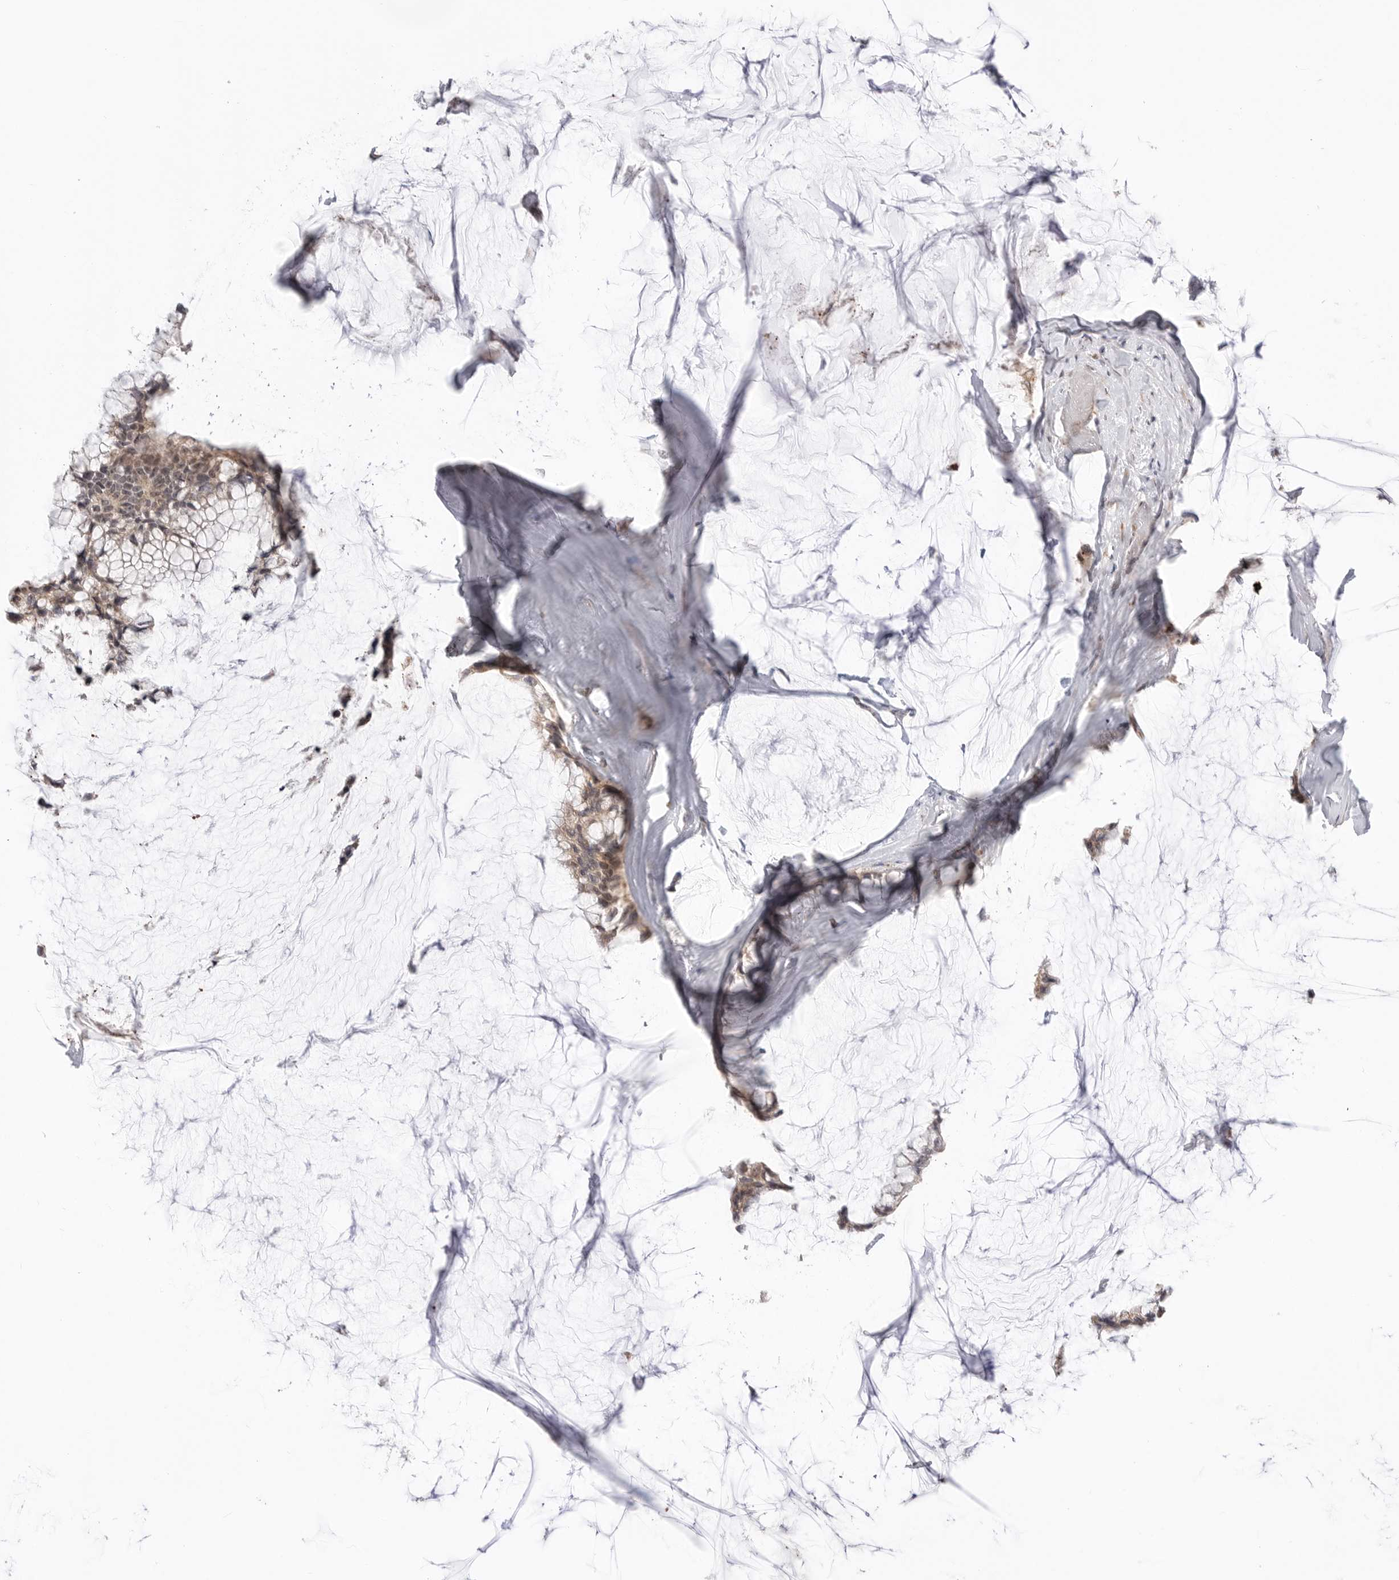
{"staining": {"intensity": "weak", "quantity": "25%-75%", "location": "cytoplasmic/membranous"}, "tissue": "ovarian cancer", "cell_type": "Tumor cells", "image_type": "cancer", "snomed": [{"axis": "morphology", "description": "Cystadenocarcinoma, mucinous, NOS"}, {"axis": "topography", "description": "Ovary"}], "caption": "Weak cytoplasmic/membranous positivity for a protein is present in approximately 25%-75% of tumor cells of ovarian cancer (mucinous cystadenocarcinoma) using IHC.", "gene": "KALRN", "patient": {"sex": "female", "age": 39}}